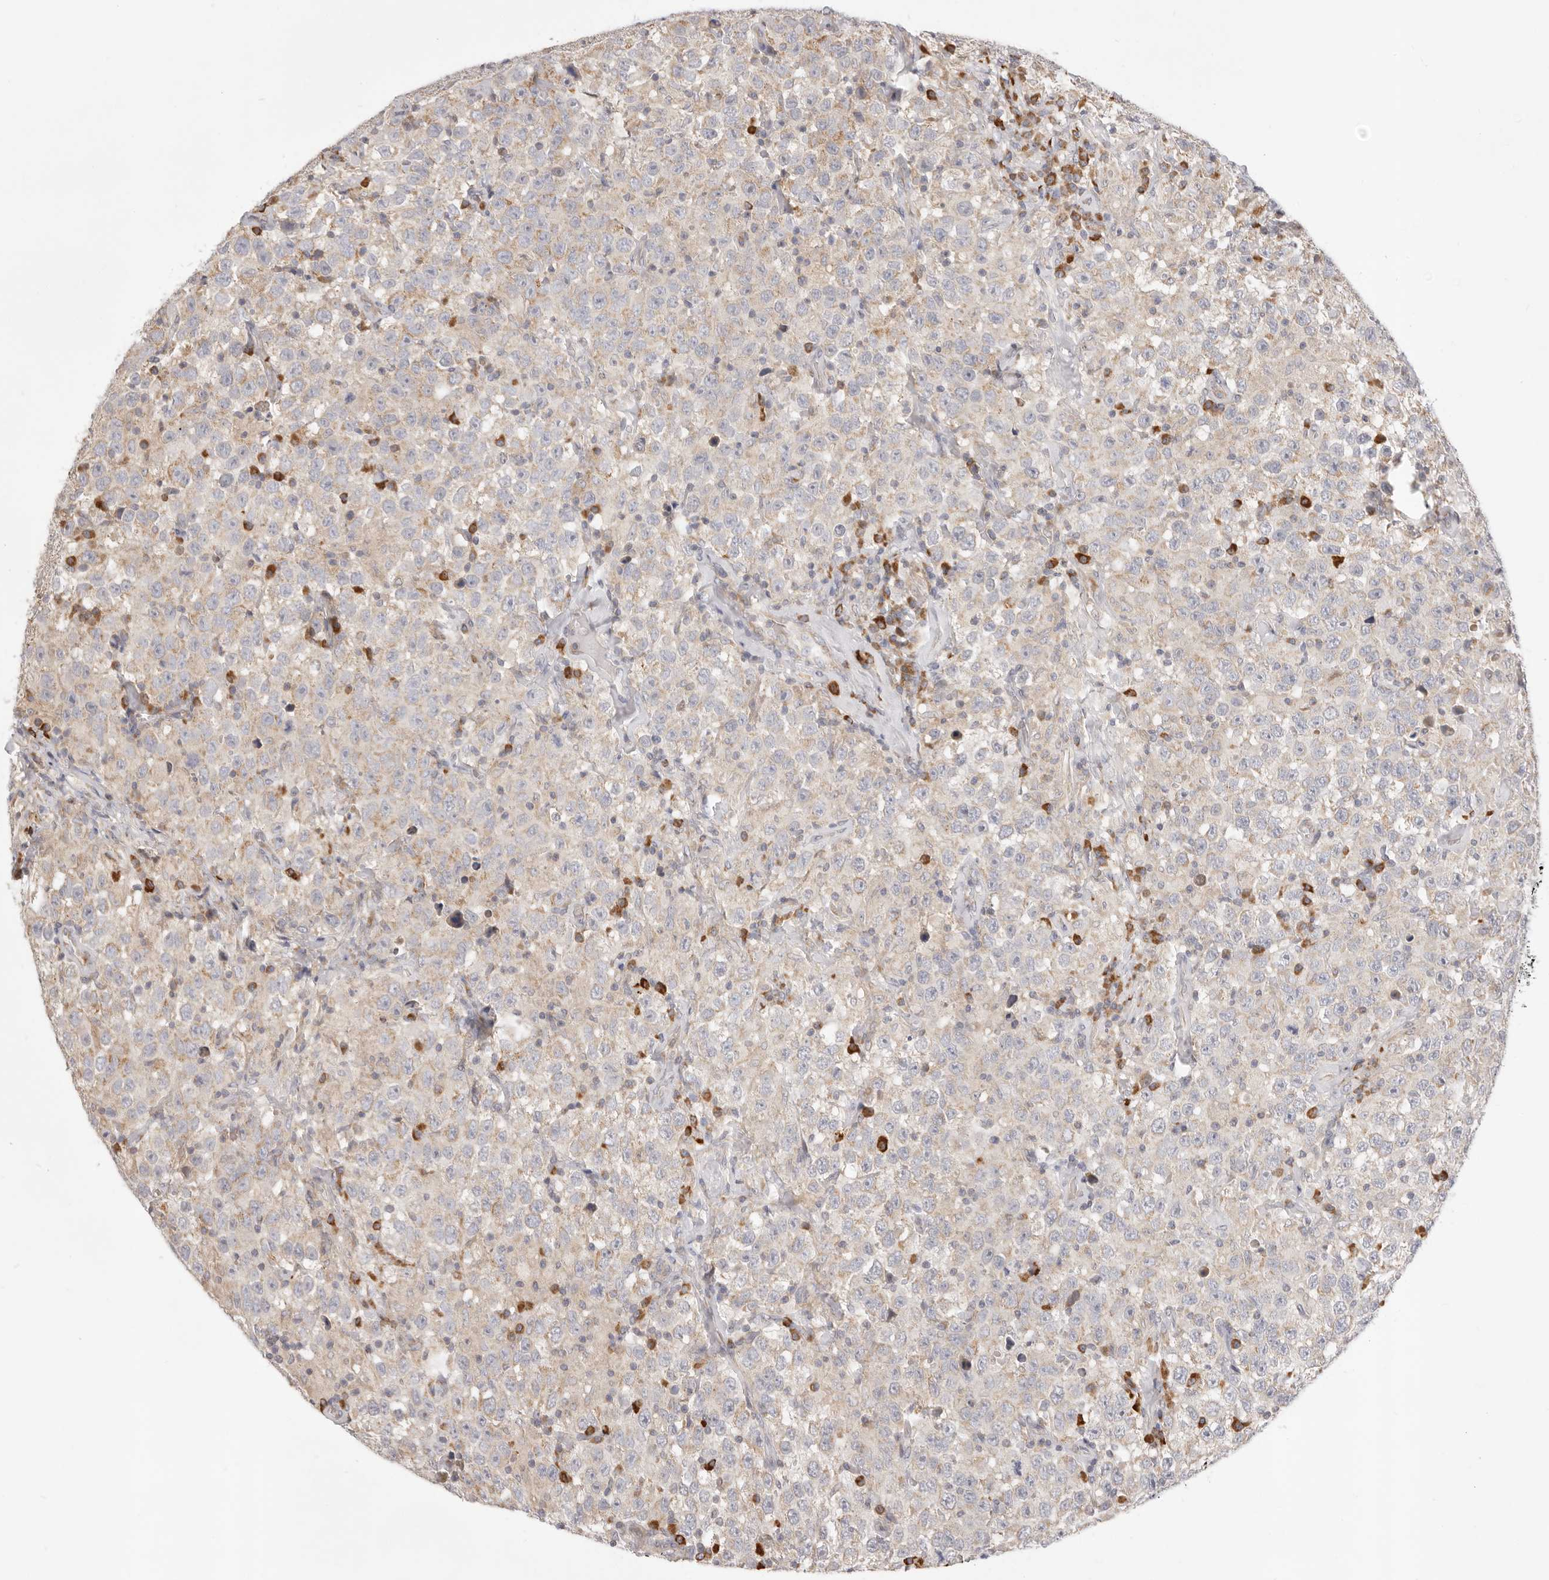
{"staining": {"intensity": "weak", "quantity": "<25%", "location": "cytoplasmic/membranous"}, "tissue": "testis cancer", "cell_type": "Tumor cells", "image_type": "cancer", "snomed": [{"axis": "morphology", "description": "Seminoma, NOS"}, {"axis": "topography", "description": "Testis"}], "caption": "Image shows no protein staining in tumor cells of testis seminoma tissue.", "gene": "USH1C", "patient": {"sex": "male", "age": 41}}